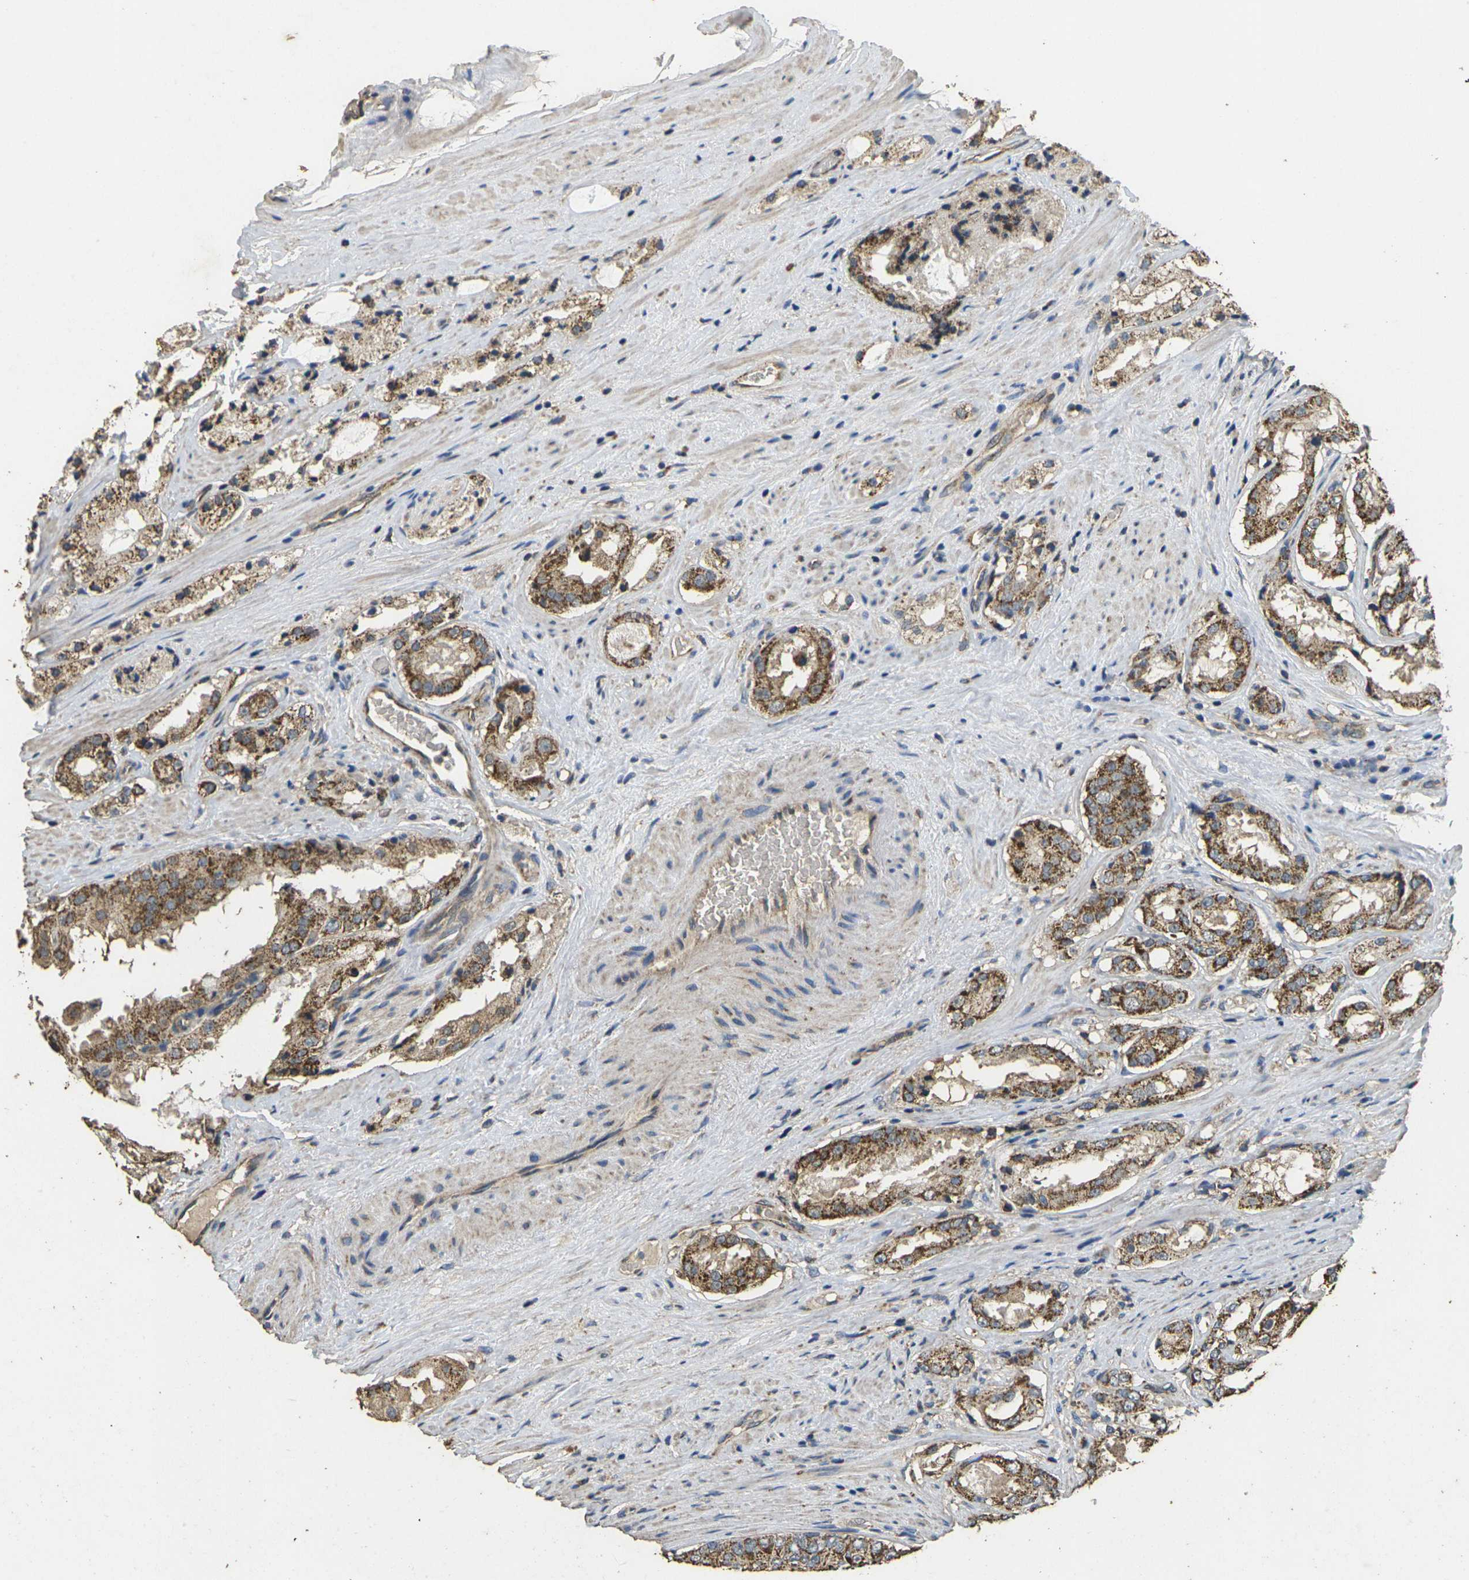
{"staining": {"intensity": "moderate", "quantity": ">75%", "location": "cytoplasmic/membranous"}, "tissue": "prostate cancer", "cell_type": "Tumor cells", "image_type": "cancer", "snomed": [{"axis": "morphology", "description": "Adenocarcinoma, High grade"}, {"axis": "topography", "description": "Prostate"}], "caption": "Immunohistochemical staining of human prostate cancer (high-grade adenocarcinoma) exhibits medium levels of moderate cytoplasmic/membranous staining in about >75% of tumor cells.", "gene": "MAPK11", "patient": {"sex": "male", "age": 73}}